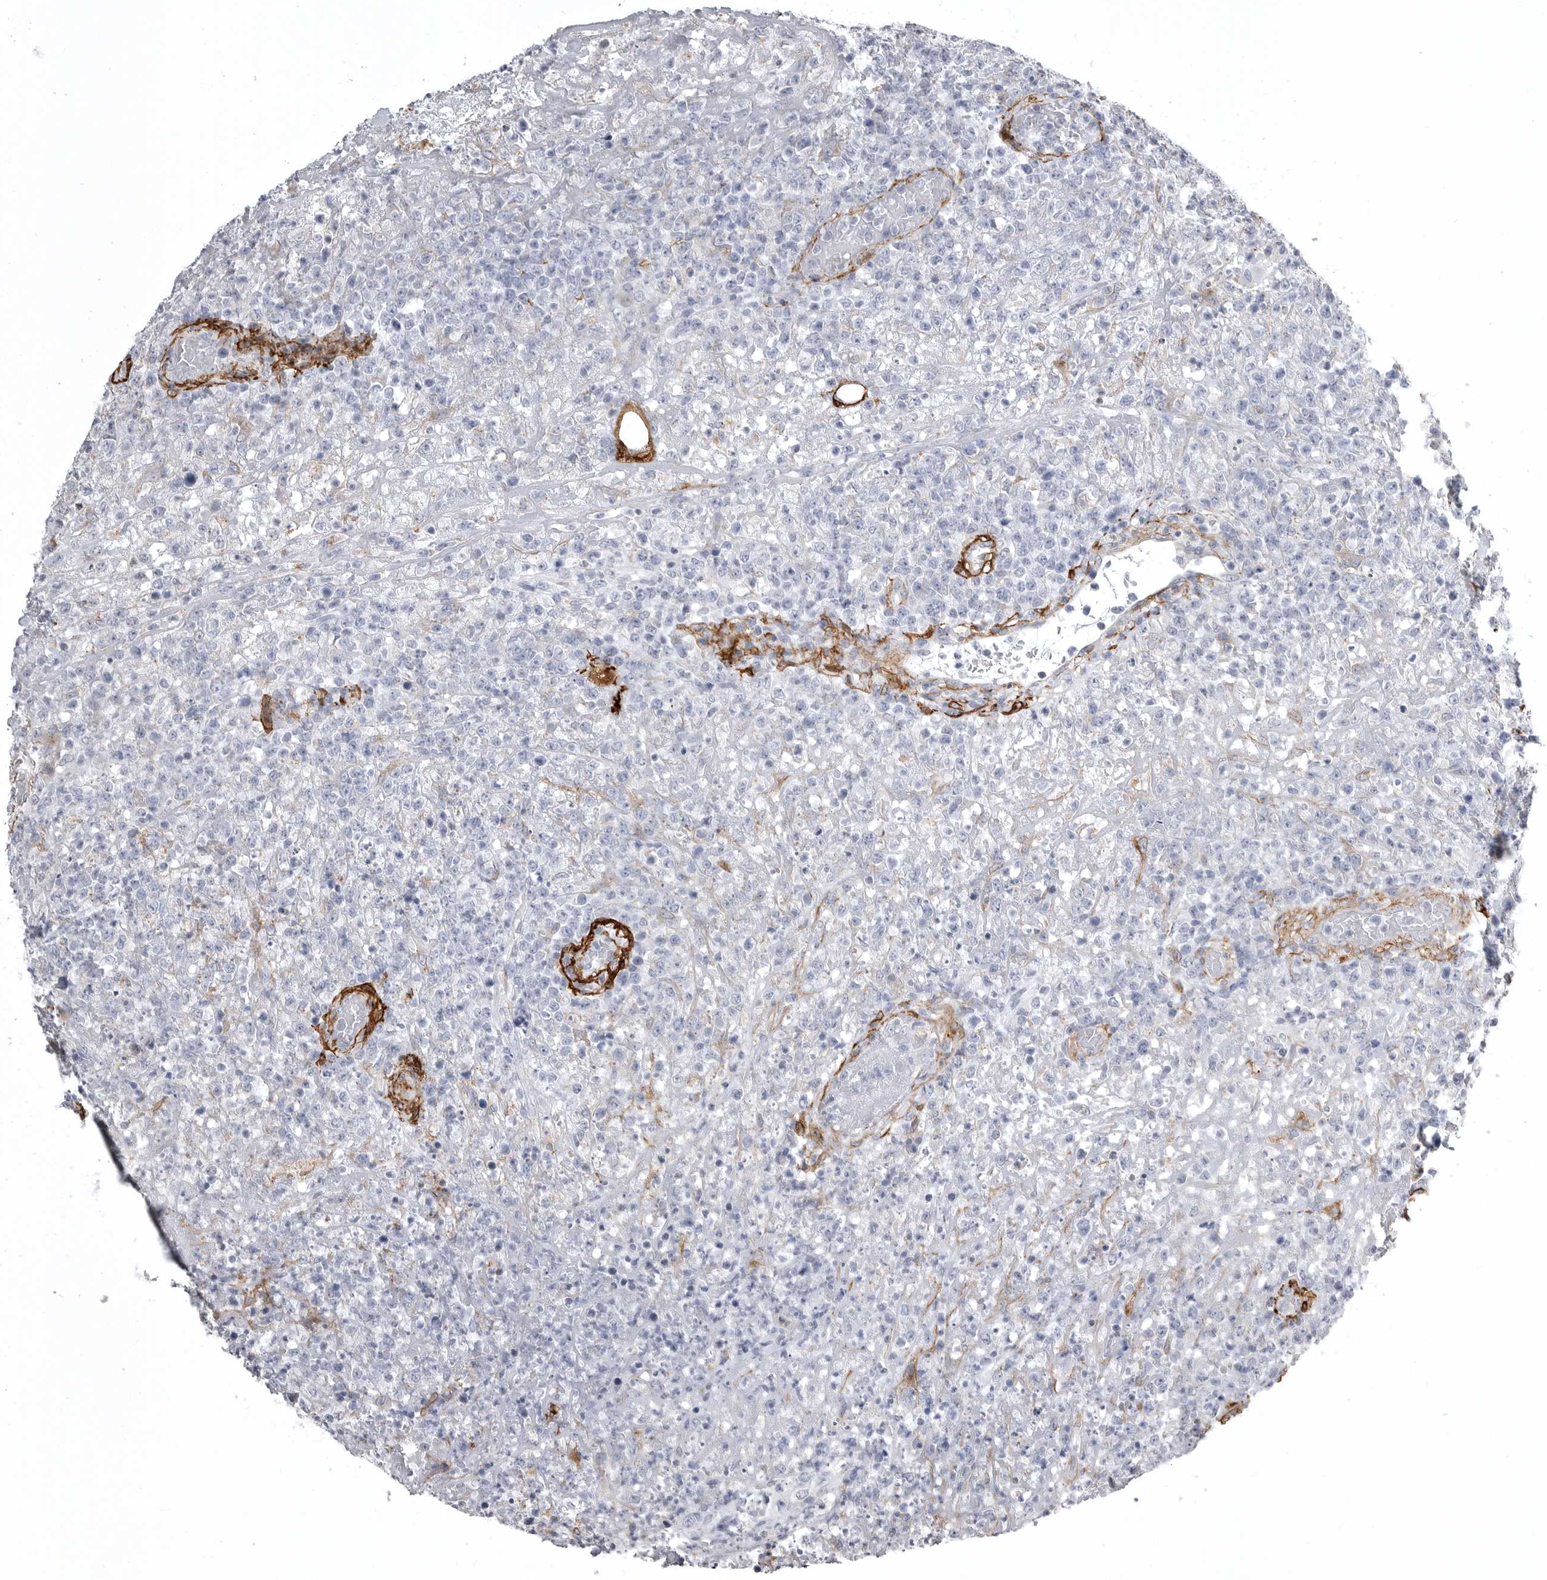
{"staining": {"intensity": "negative", "quantity": "none", "location": "none"}, "tissue": "lymphoma", "cell_type": "Tumor cells", "image_type": "cancer", "snomed": [{"axis": "morphology", "description": "Malignant lymphoma, non-Hodgkin's type, High grade"}, {"axis": "topography", "description": "Colon"}], "caption": "Protein analysis of lymphoma displays no significant positivity in tumor cells.", "gene": "AOC3", "patient": {"sex": "female", "age": 53}}